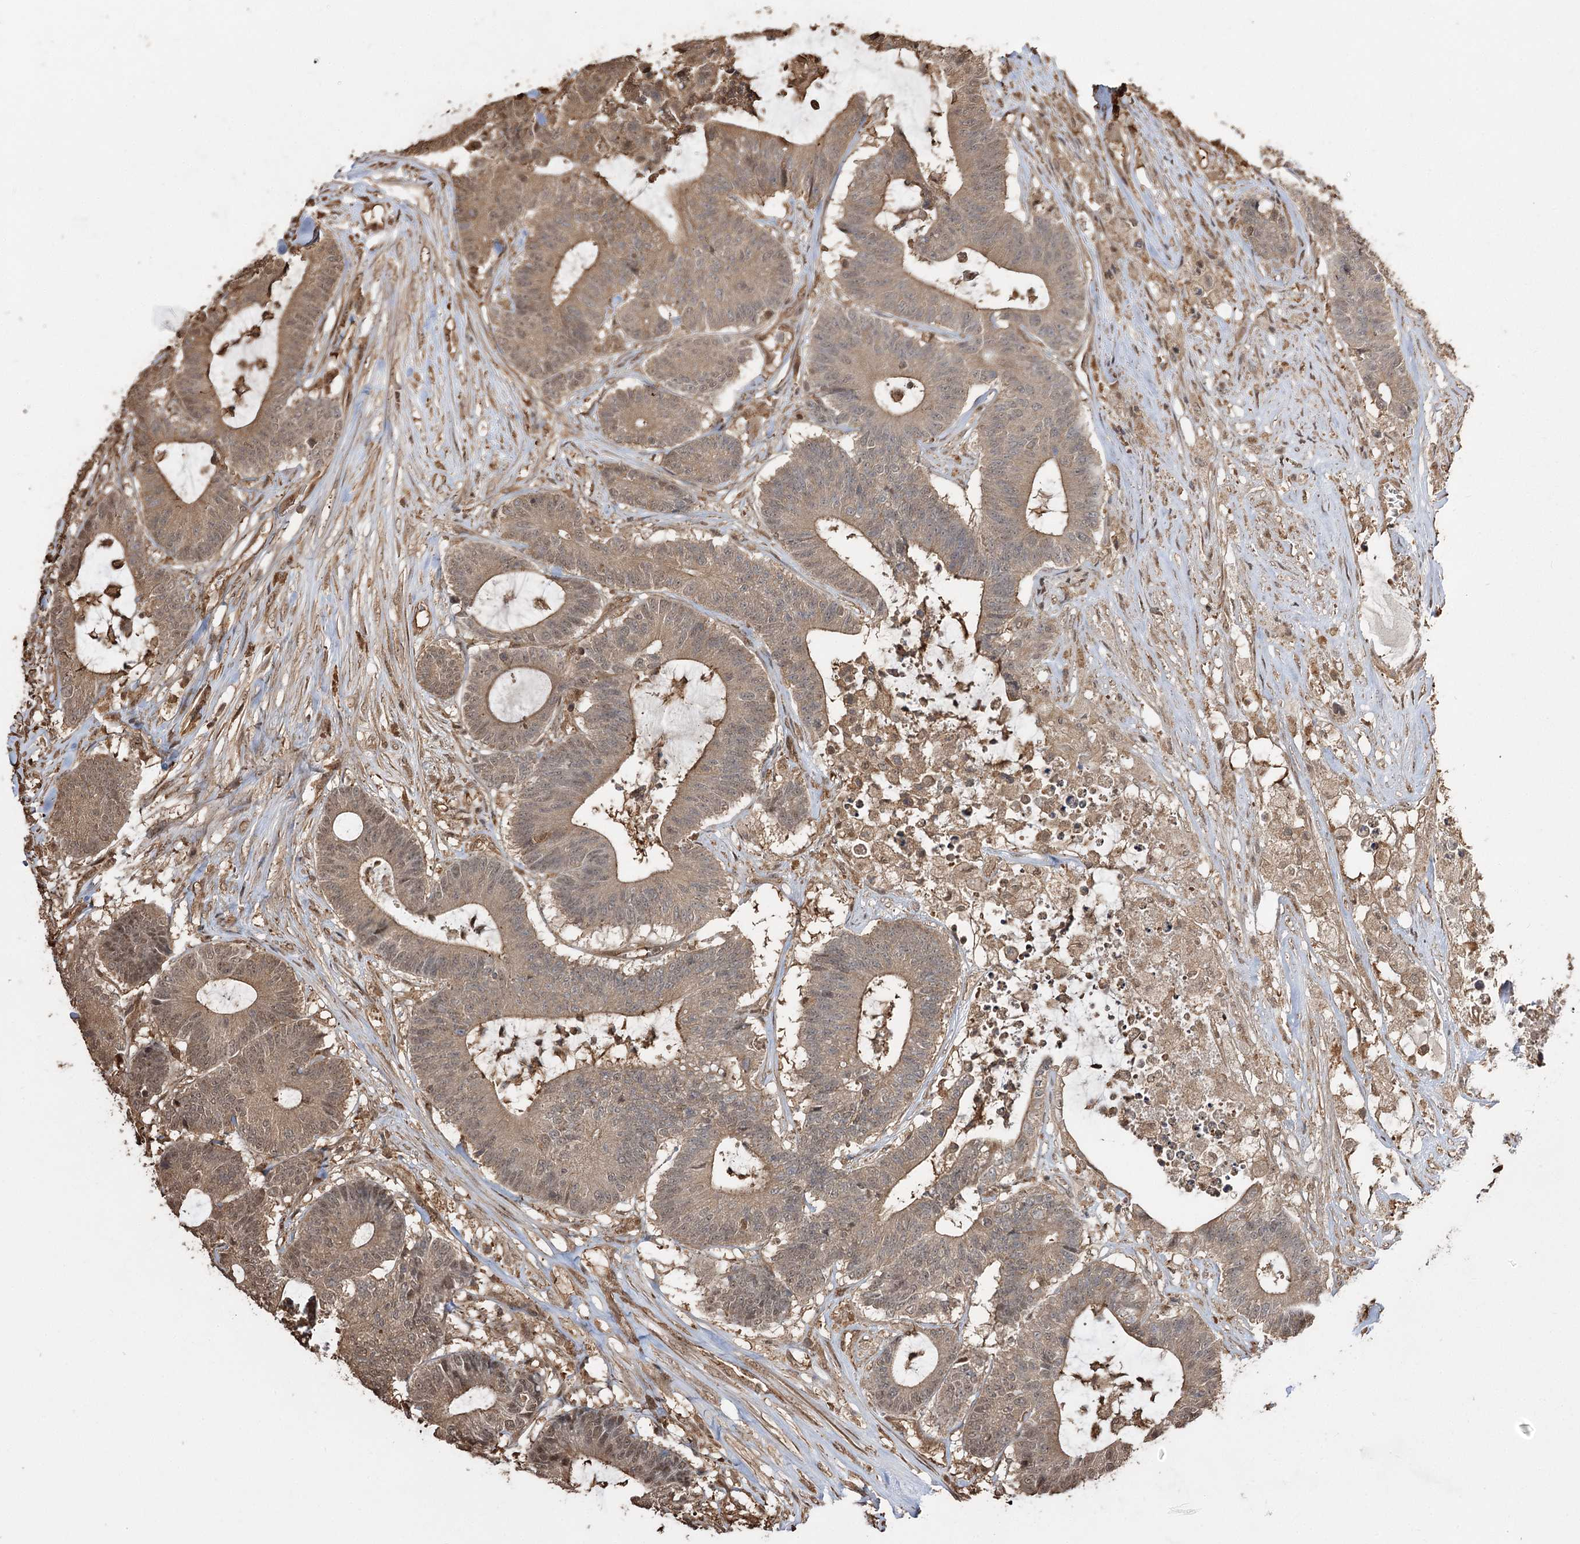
{"staining": {"intensity": "moderate", "quantity": ">75%", "location": "cytoplasmic/membranous,nuclear"}, "tissue": "colorectal cancer", "cell_type": "Tumor cells", "image_type": "cancer", "snomed": [{"axis": "morphology", "description": "Adenocarcinoma, NOS"}, {"axis": "topography", "description": "Colon"}], "caption": "The immunohistochemical stain highlights moderate cytoplasmic/membranous and nuclear expression in tumor cells of colorectal adenocarcinoma tissue.", "gene": "PLCH1", "patient": {"sex": "female", "age": 84}}